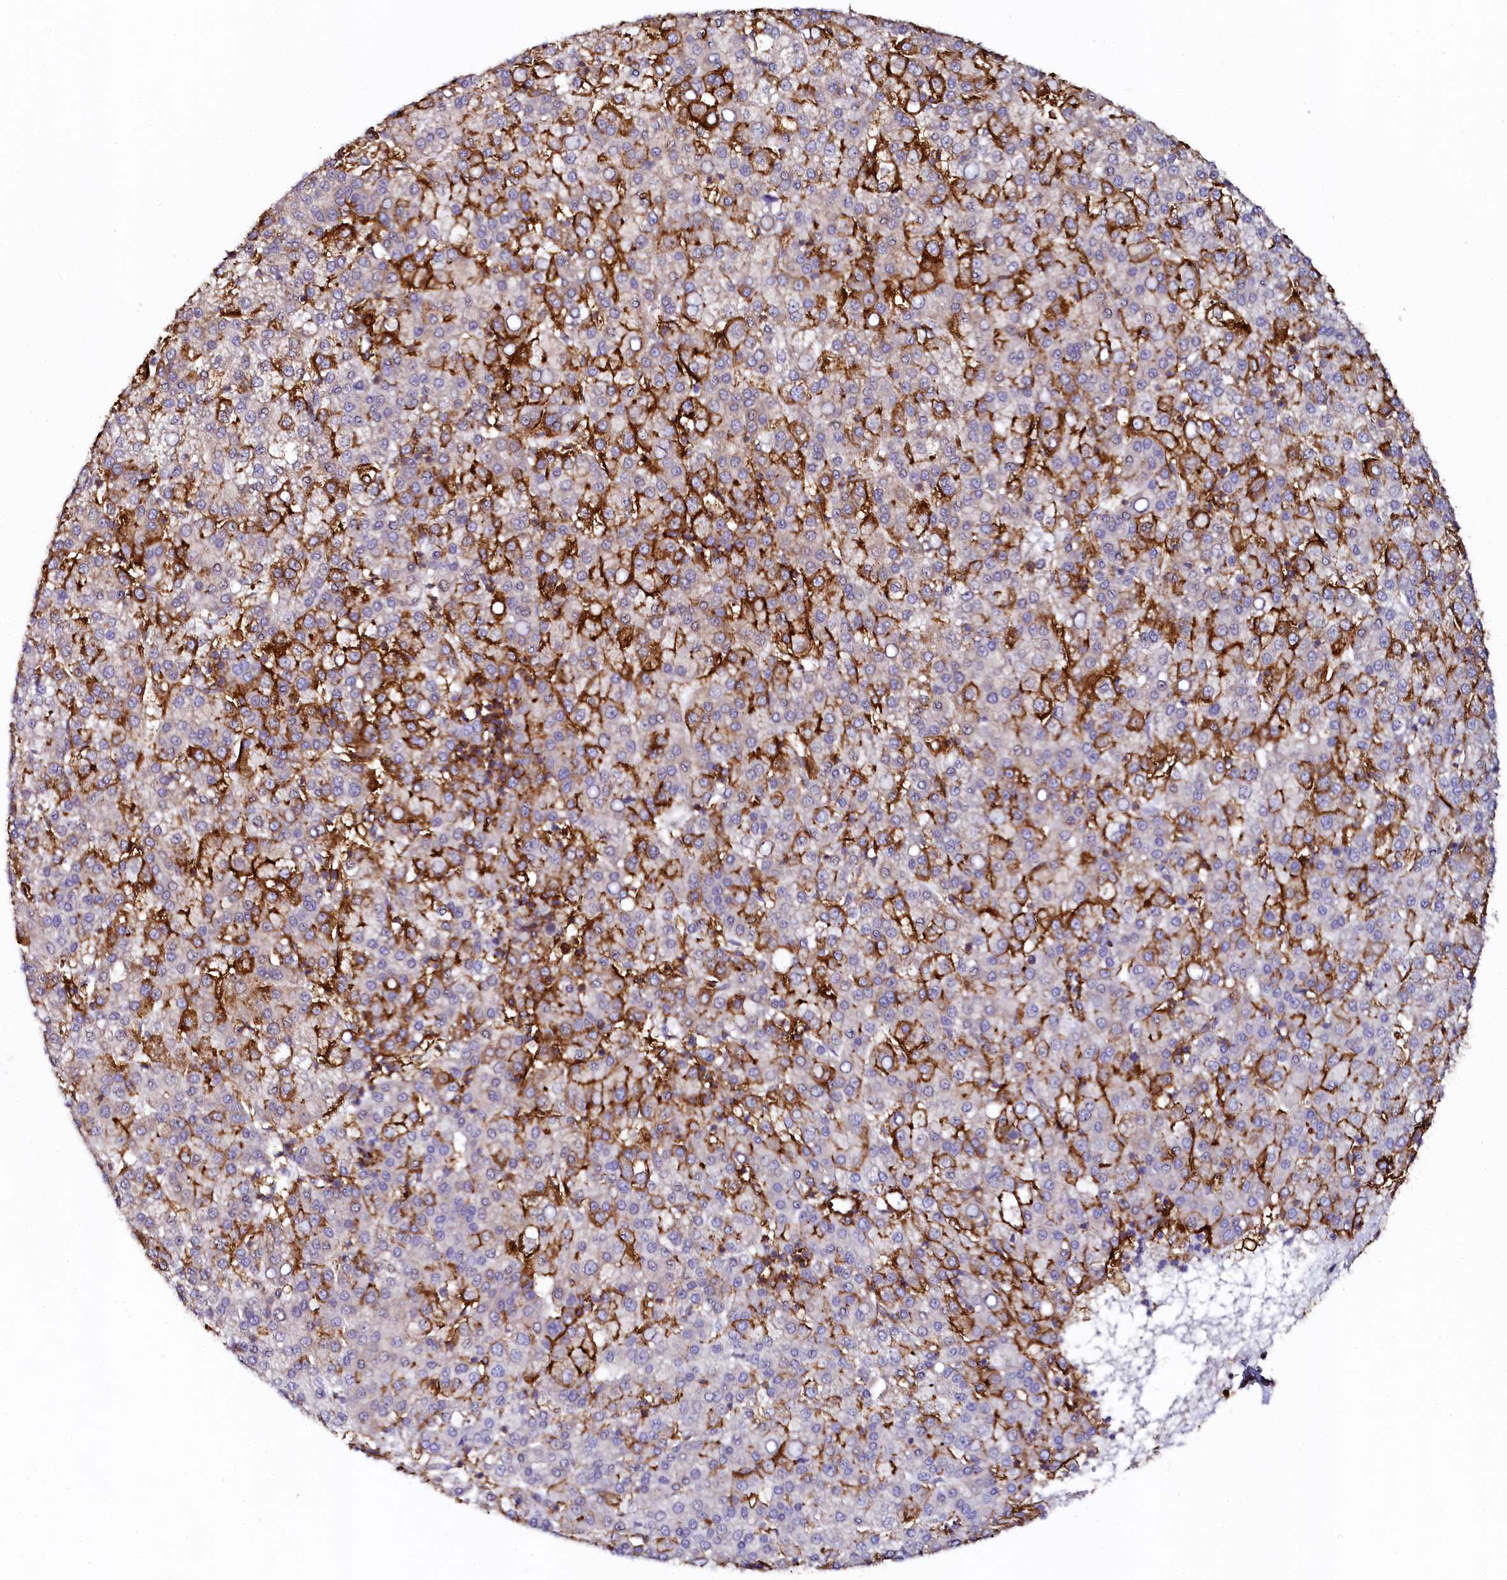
{"staining": {"intensity": "strong", "quantity": "<25%", "location": "cytoplasmic/membranous"}, "tissue": "liver cancer", "cell_type": "Tumor cells", "image_type": "cancer", "snomed": [{"axis": "morphology", "description": "Carcinoma, Hepatocellular, NOS"}, {"axis": "topography", "description": "Liver"}], "caption": "Immunohistochemical staining of human hepatocellular carcinoma (liver) exhibits medium levels of strong cytoplasmic/membranous staining in approximately <25% of tumor cells.", "gene": "AAAS", "patient": {"sex": "female", "age": 58}}